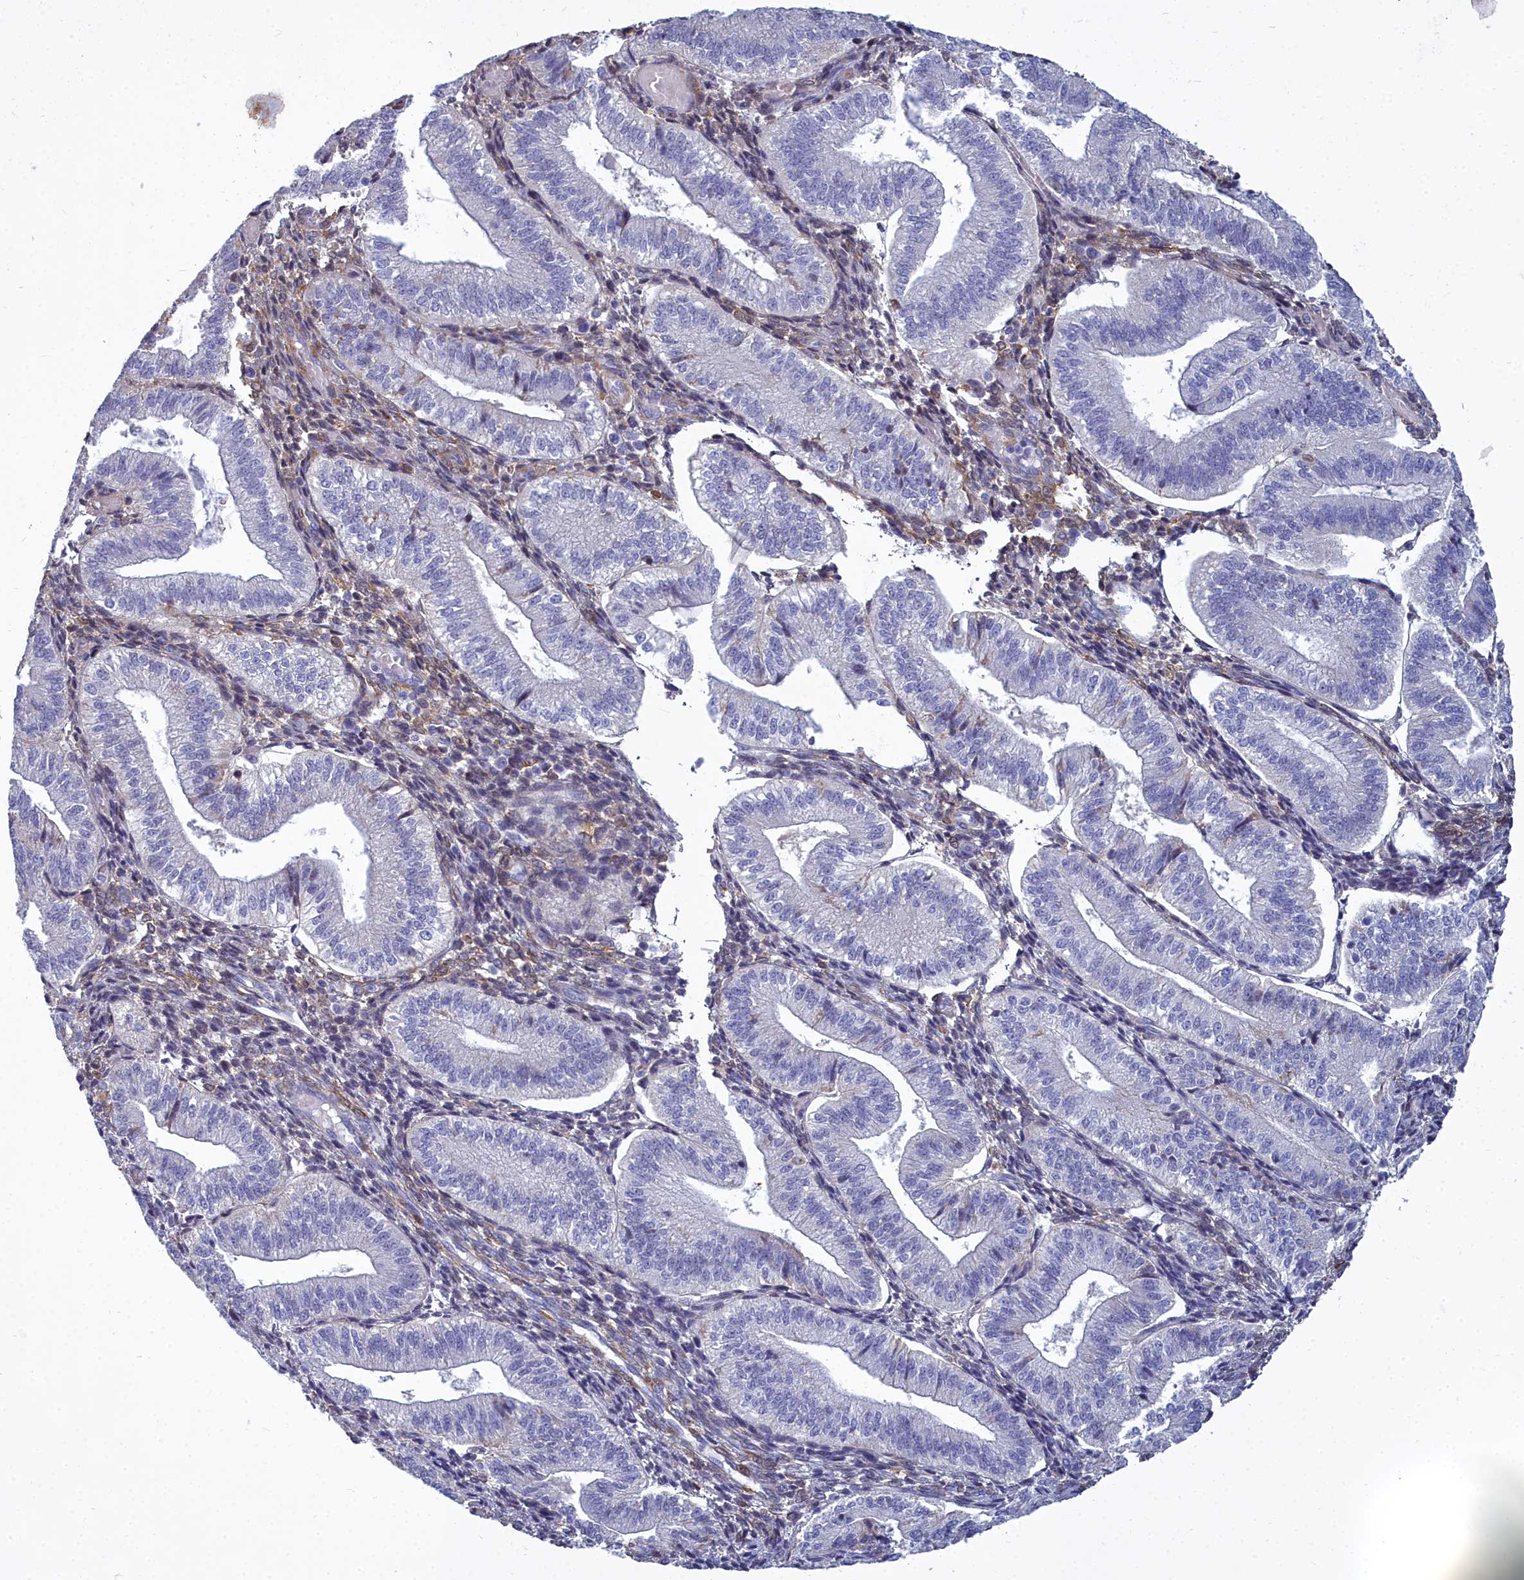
{"staining": {"intensity": "moderate", "quantity": "<25%", "location": "cytoplasmic/membranous"}, "tissue": "endometrium", "cell_type": "Cells in endometrial stroma", "image_type": "normal", "snomed": [{"axis": "morphology", "description": "Normal tissue, NOS"}, {"axis": "topography", "description": "Endometrium"}], "caption": "This photomicrograph exhibits normal endometrium stained with immunohistochemistry (IHC) to label a protein in brown. The cytoplasmic/membranous of cells in endometrial stroma show moderate positivity for the protein. Nuclei are counter-stained blue.", "gene": "PPP1R14A", "patient": {"sex": "female", "age": 34}}